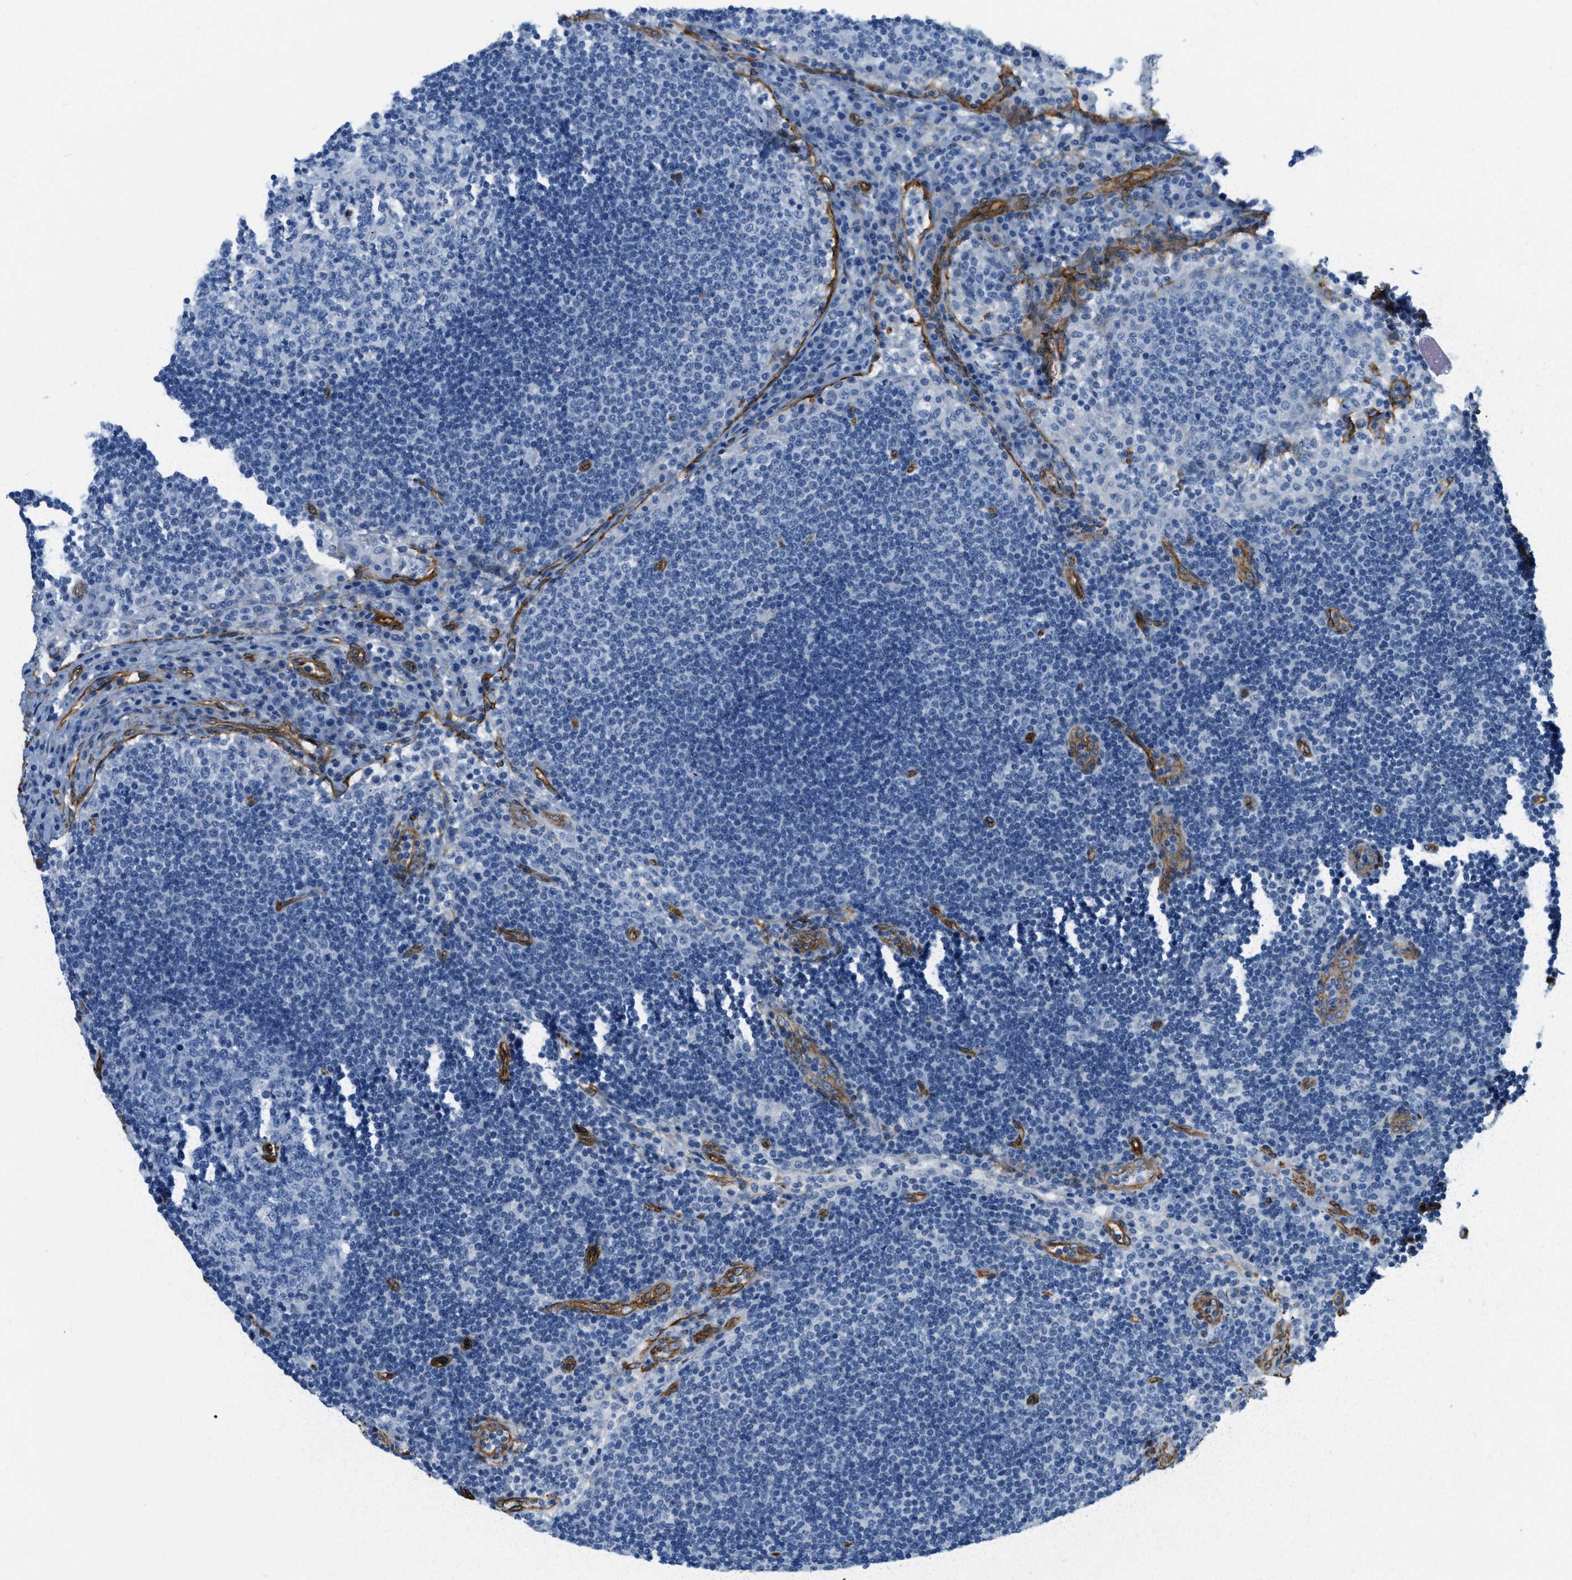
{"staining": {"intensity": "negative", "quantity": "none", "location": "none"}, "tissue": "lymph node", "cell_type": "Germinal center cells", "image_type": "normal", "snomed": [{"axis": "morphology", "description": "Normal tissue, NOS"}, {"axis": "topography", "description": "Lymph node"}], "caption": "Photomicrograph shows no significant protein expression in germinal center cells of normal lymph node.", "gene": "TMEM43", "patient": {"sex": "female", "age": 53}}